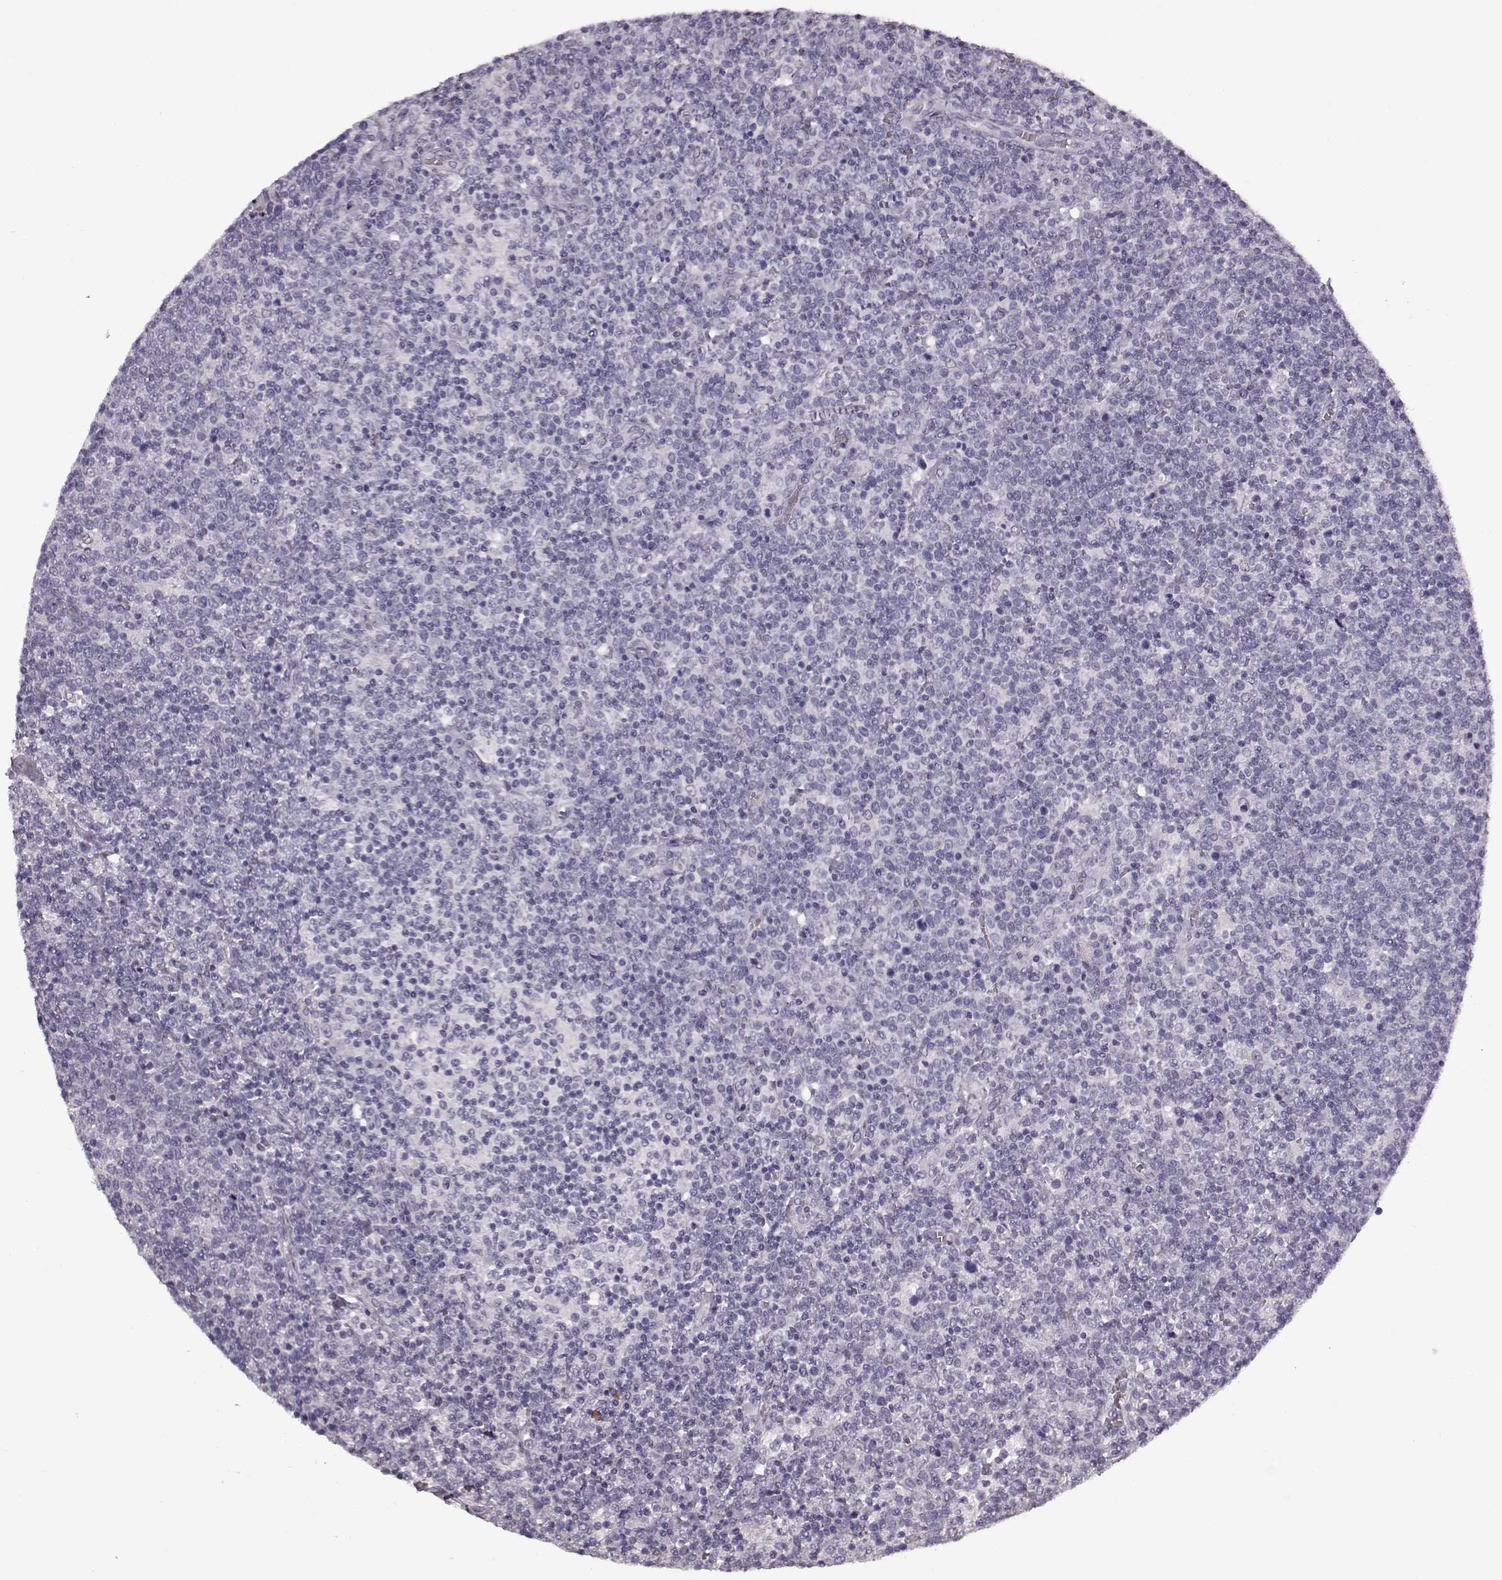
{"staining": {"intensity": "negative", "quantity": "none", "location": "none"}, "tissue": "lymphoma", "cell_type": "Tumor cells", "image_type": "cancer", "snomed": [{"axis": "morphology", "description": "Malignant lymphoma, non-Hodgkin's type, High grade"}, {"axis": "topography", "description": "Lymph node"}], "caption": "IHC of human malignant lymphoma, non-Hodgkin's type (high-grade) displays no positivity in tumor cells. (DAB (3,3'-diaminobenzidine) immunohistochemistry (IHC), high magnification).", "gene": "PRPH2", "patient": {"sex": "male", "age": 61}}